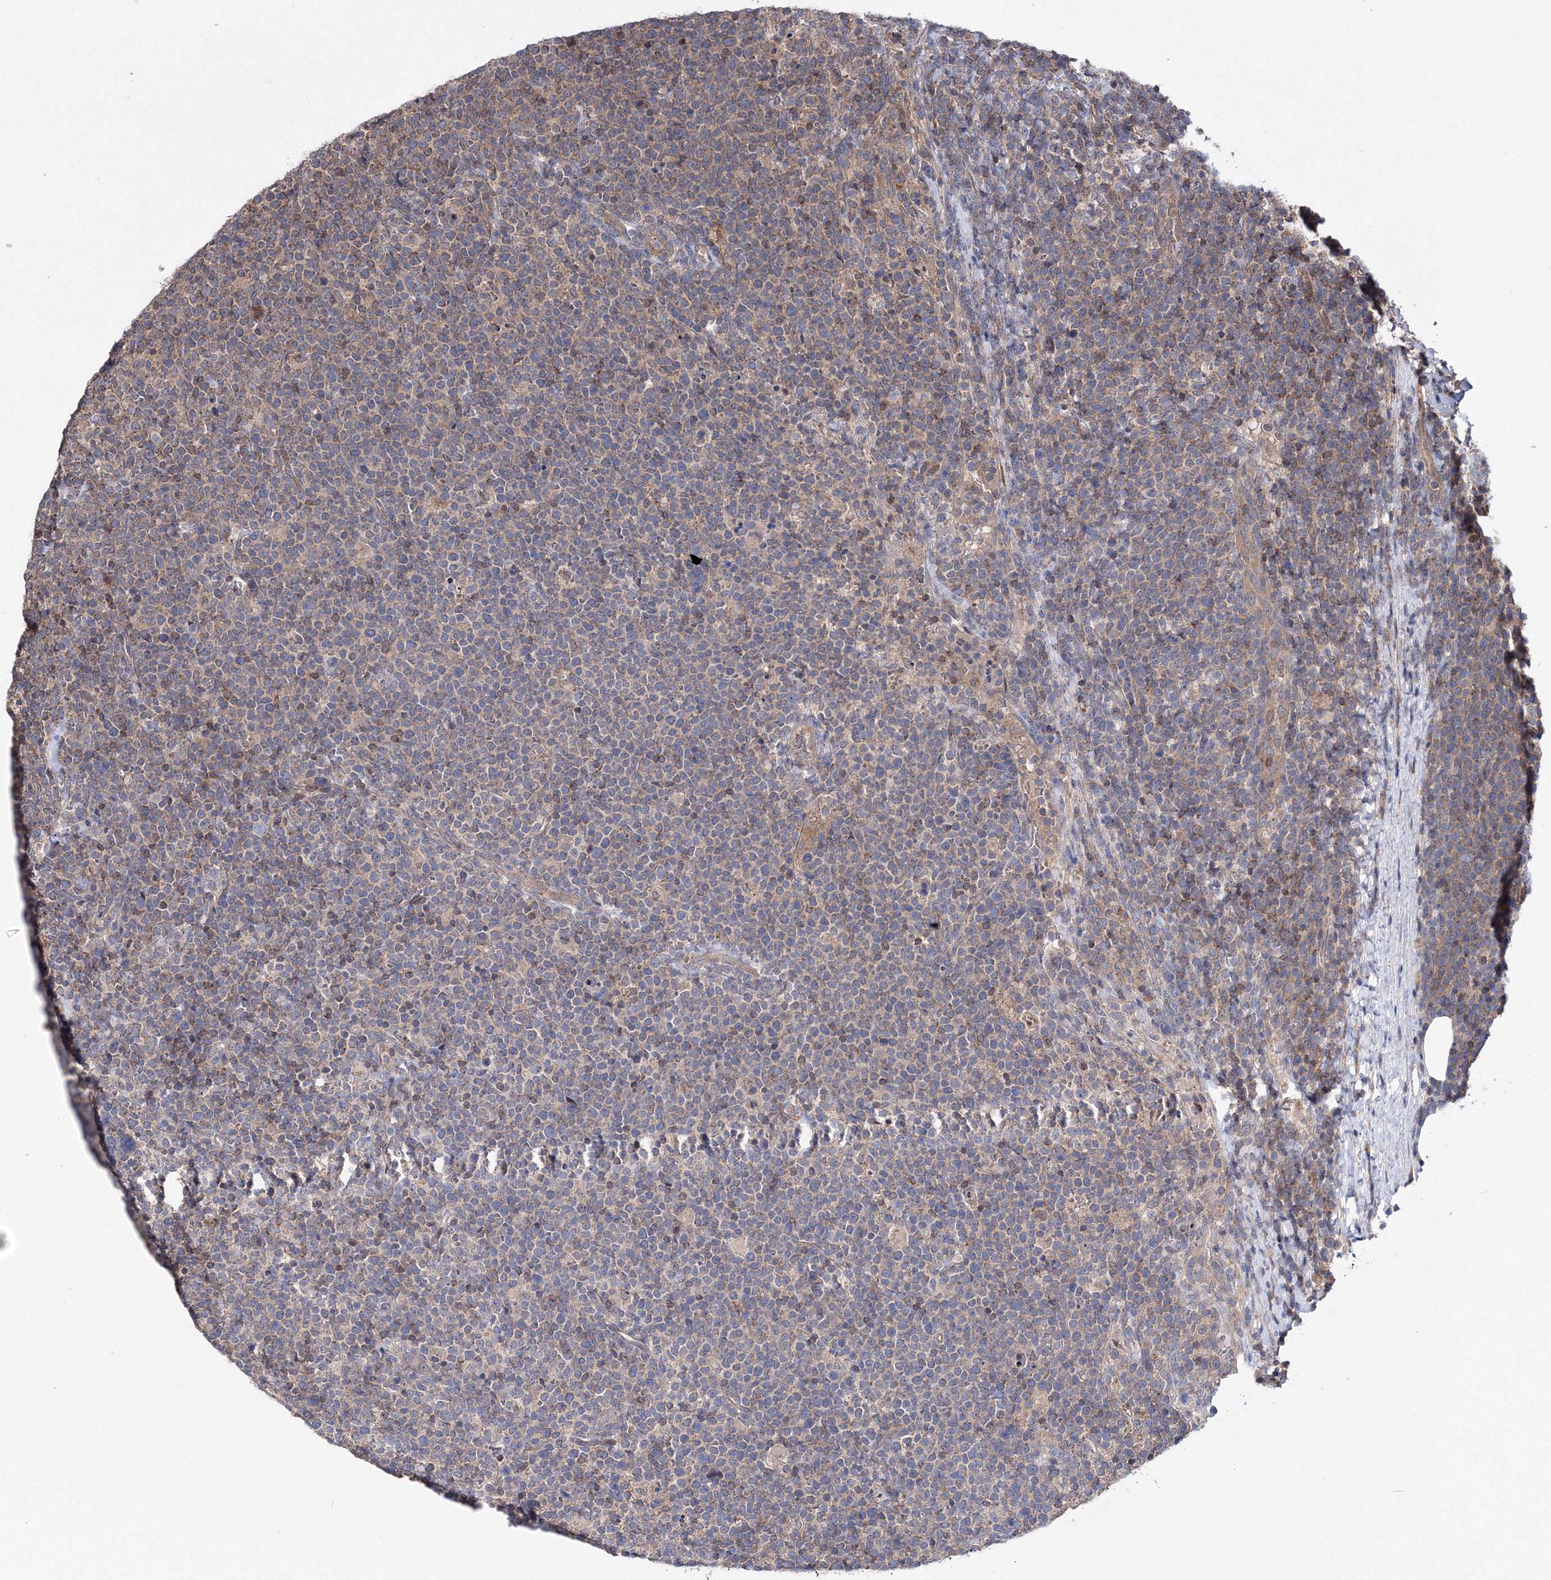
{"staining": {"intensity": "negative", "quantity": "none", "location": "none"}, "tissue": "lymphoma", "cell_type": "Tumor cells", "image_type": "cancer", "snomed": [{"axis": "morphology", "description": "Malignant lymphoma, non-Hodgkin's type, High grade"}, {"axis": "topography", "description": "Lymph node"}], "caption": "Immunohistochemistry image of neoplastic tissue: high-grade malignant lymphoma, non-Hodgkin's type stained with DAB shows no significant protein staining in tumor cells.", "gene": "PPP2R2B", "patient": {"sex": "male", "age": 61}}